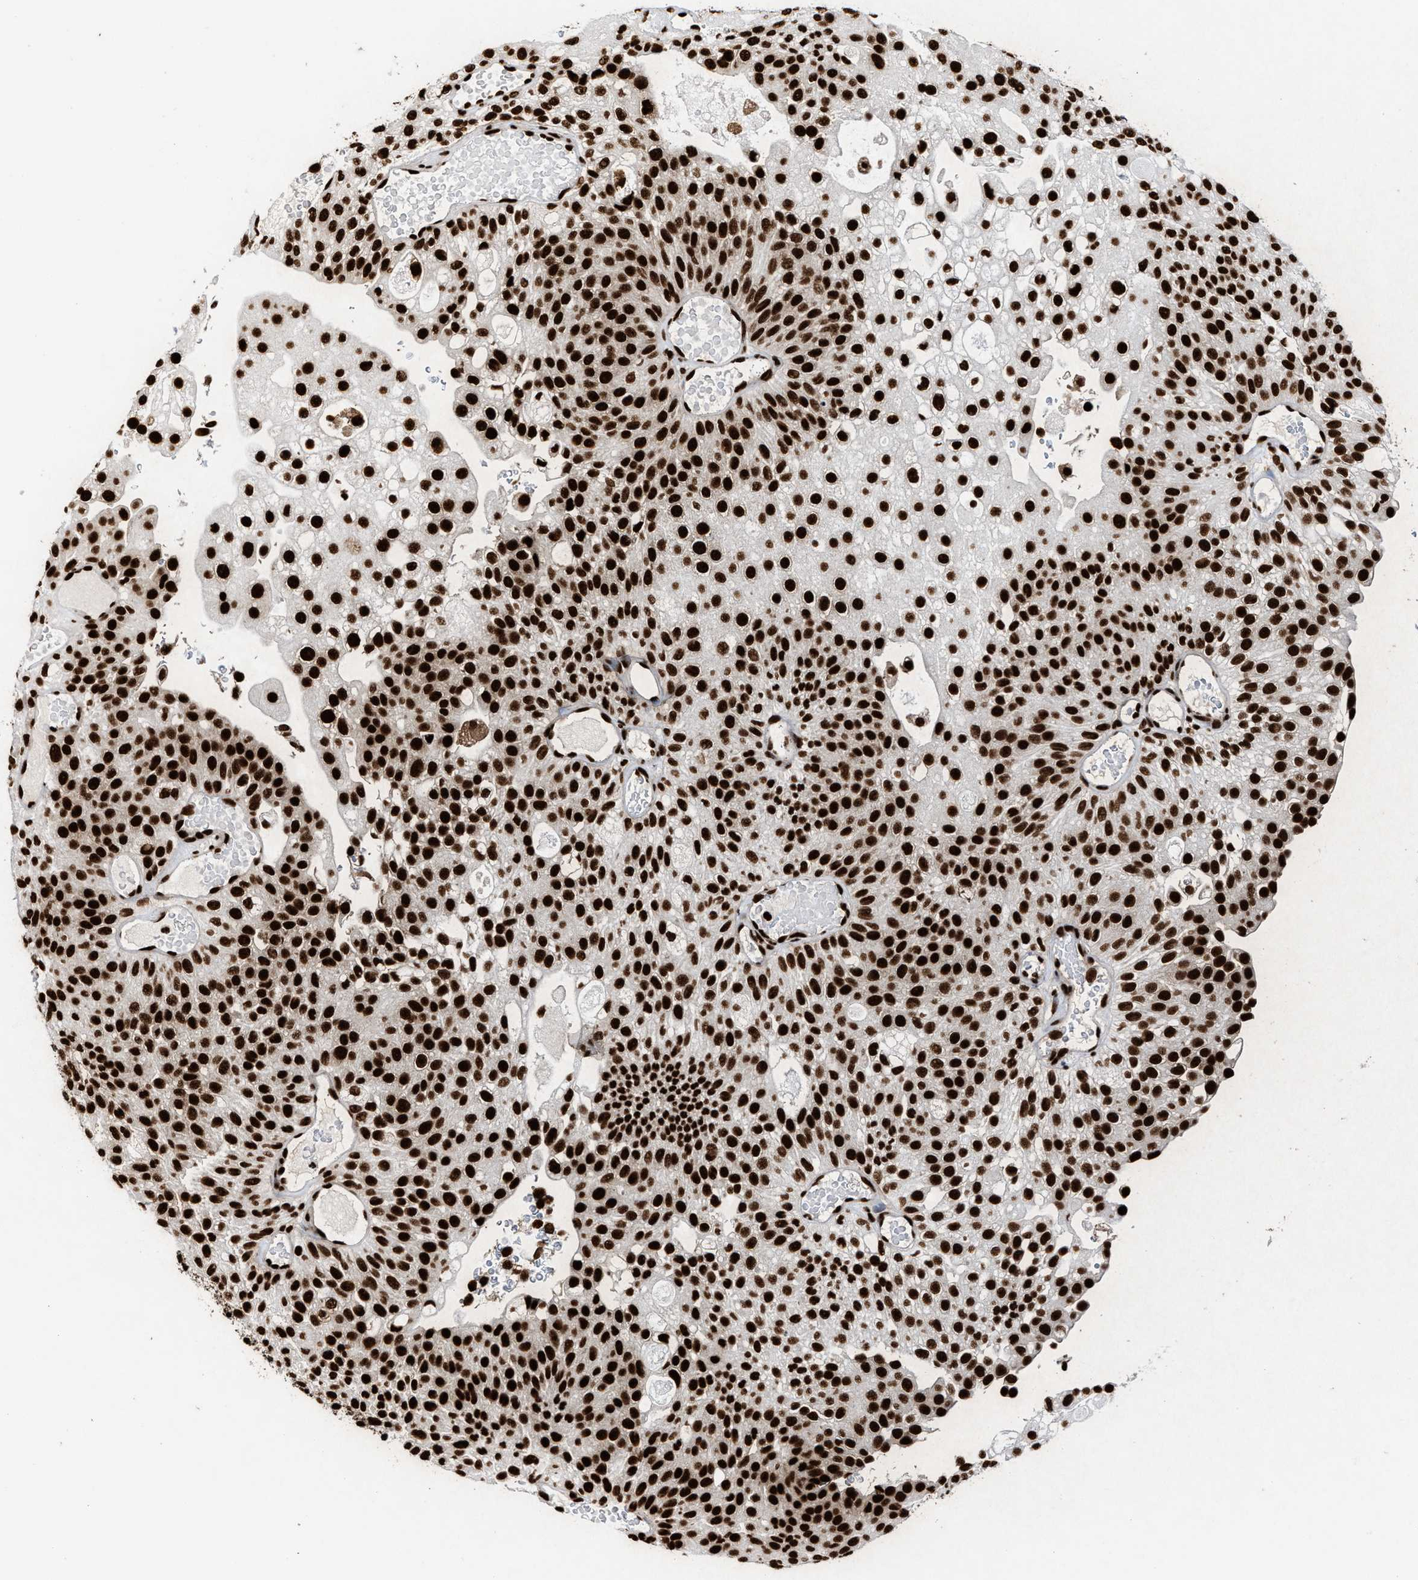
{"staining": {"intensity": "strong", "quantity": ">75%", "location": "nuclear"}, "tissue": "urothelial cancer", "cell_type": "Tumor cells", "image_type": "cancer", "snomed": [{"axis": "morphology", "description": "Urothelial carcinoma, Low grade"}, {"axis": "topography", "description": "Urinary bladder"}], "caption": "Human urothelial cancer stained with a brown dye exhibits strong nuclear positive staining in approximately >75% of tumor cells.", "gene": "ALYREF", "patient": {"sex": "male", "age": 78}}